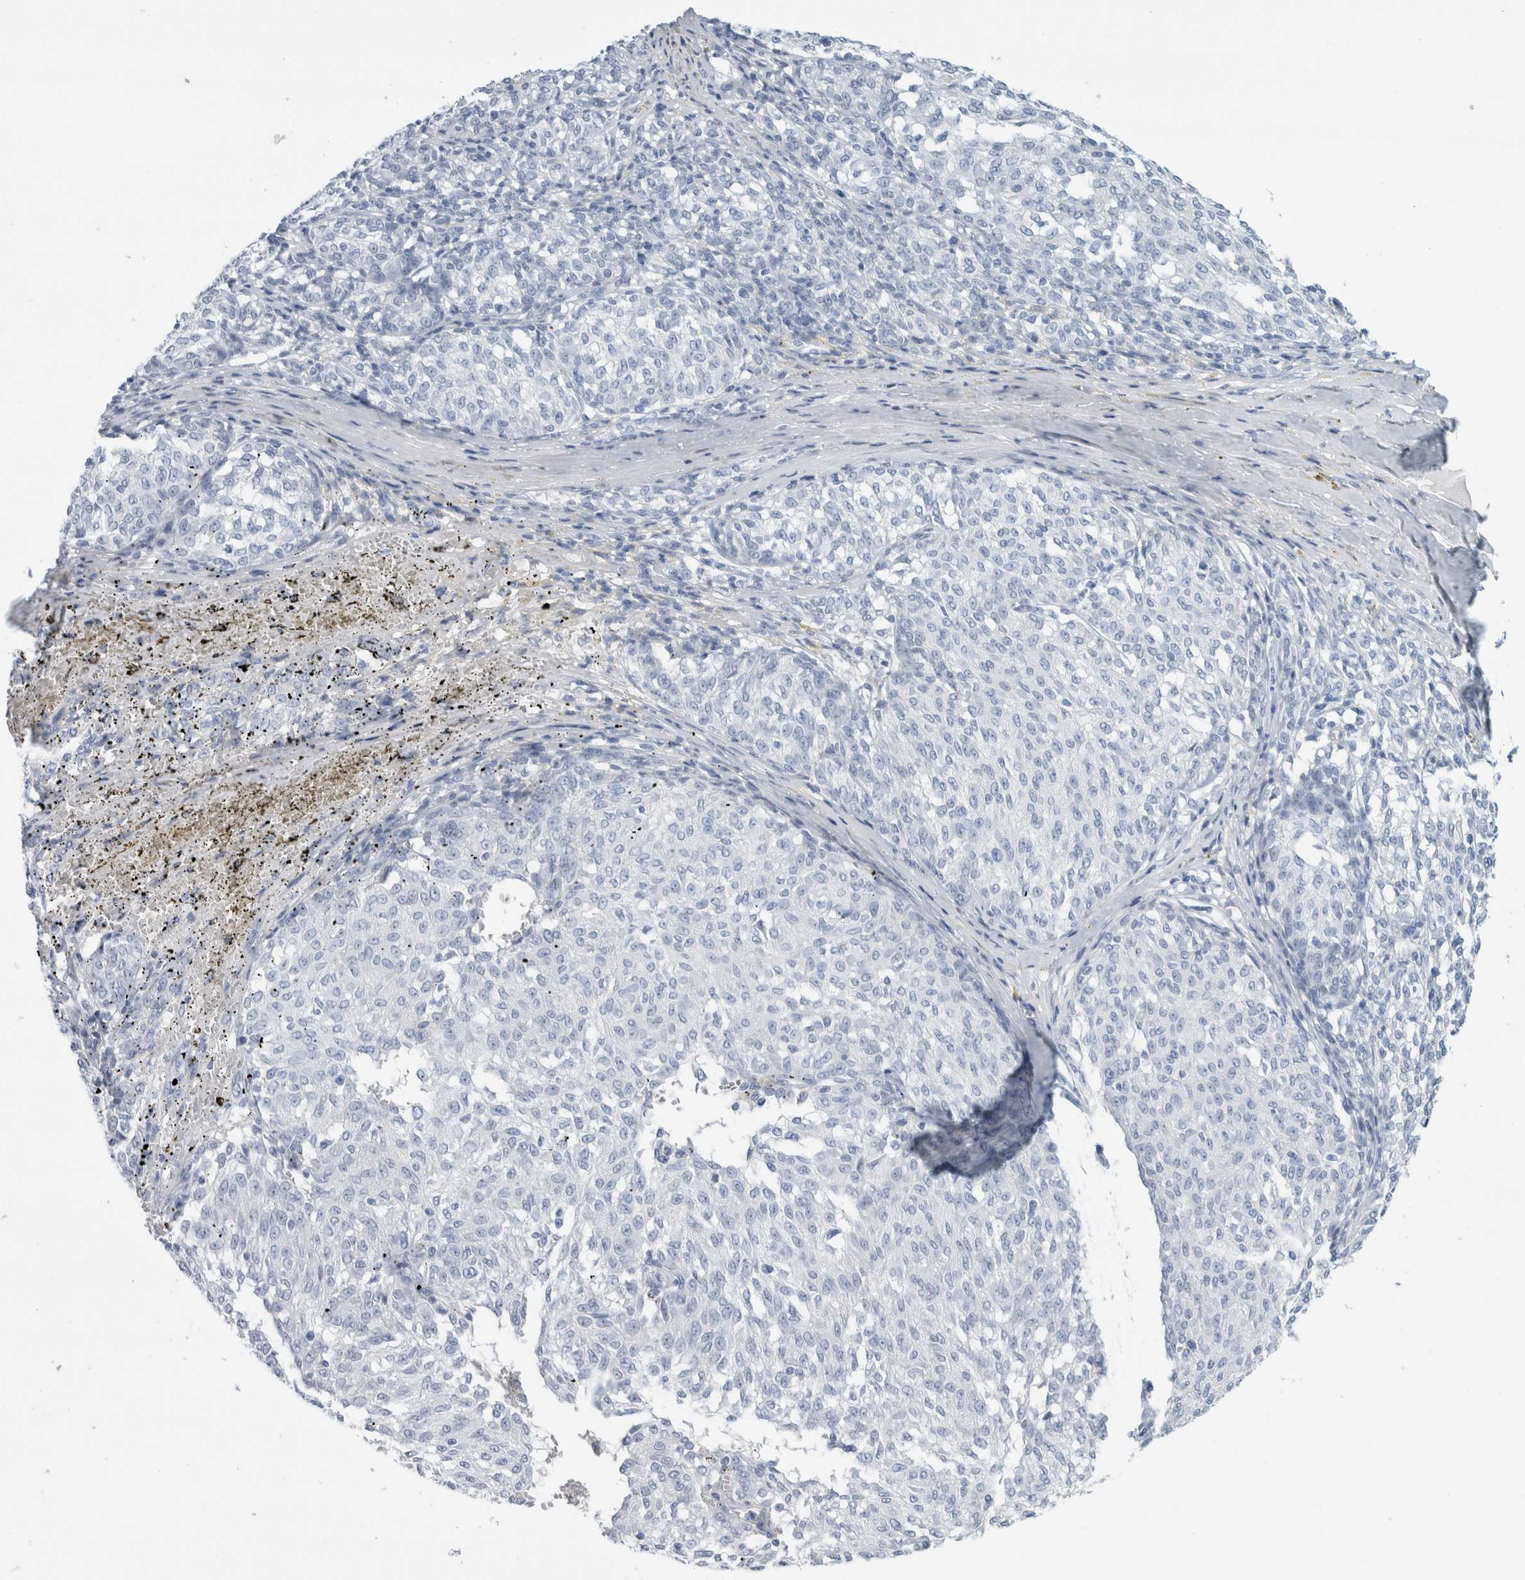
{"staining": {"intensity": "negative", "quantity": "none", "location": "none"}, "tissue": "melanoma", "cell_type": "Tumor cells", "image_type": "cancer", "snomed": [{"axis": "morphology", "description": "Malignant melanoma, NOS"}, {"axis": "topography", "description": "Skin"}], "caption": "The photomicrograph demonstrates no staining of tumor cells in melanoma. (Brightfield microscopy of DAB (3,3'-diaminobenzidine) immunohistochemistry (IHC) at high magnification).", "gene": "RPH3AL", "patient": {"sex": "female", "age": 72}}